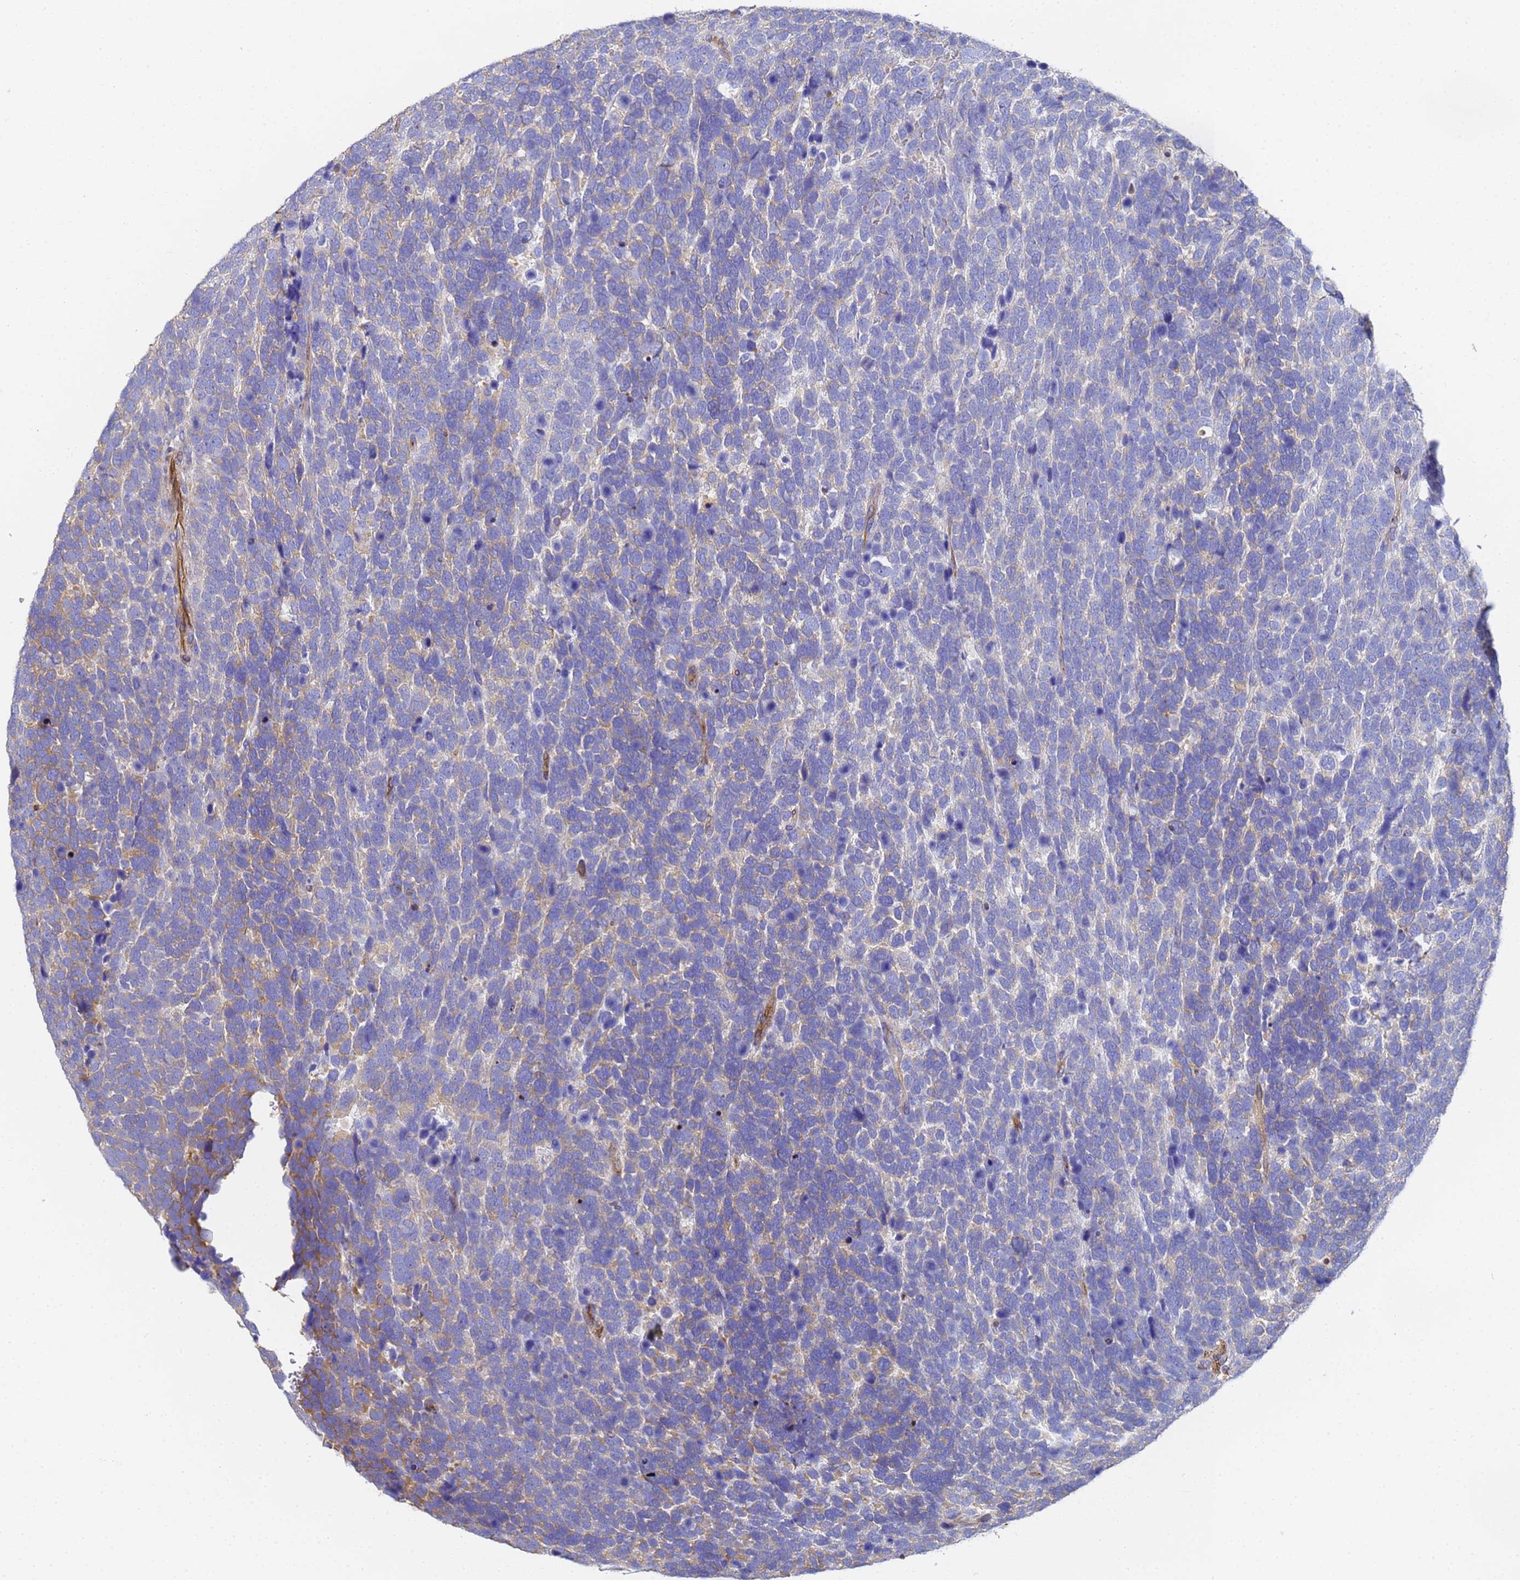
{"staining": {"intensity": "negative", "quantity": "none", "location": "none"}, "tissue": "urothelial cancer", "cell_type": "Tumor cells", "image_type": "cancer", "snomed": [{"axis": "morphology", "description": "Urothelial carcinoma, High grade"}, {"axis": "topography", "description": "Urinary bladder"}], "caption": "An immunohistochemistry (IHC) image of urothelial cancer is shown. There is no staining in tumor cells of urothelial cancer.", "gene": "TUBB1", "patient": {"sex": "female", "age": 82}}